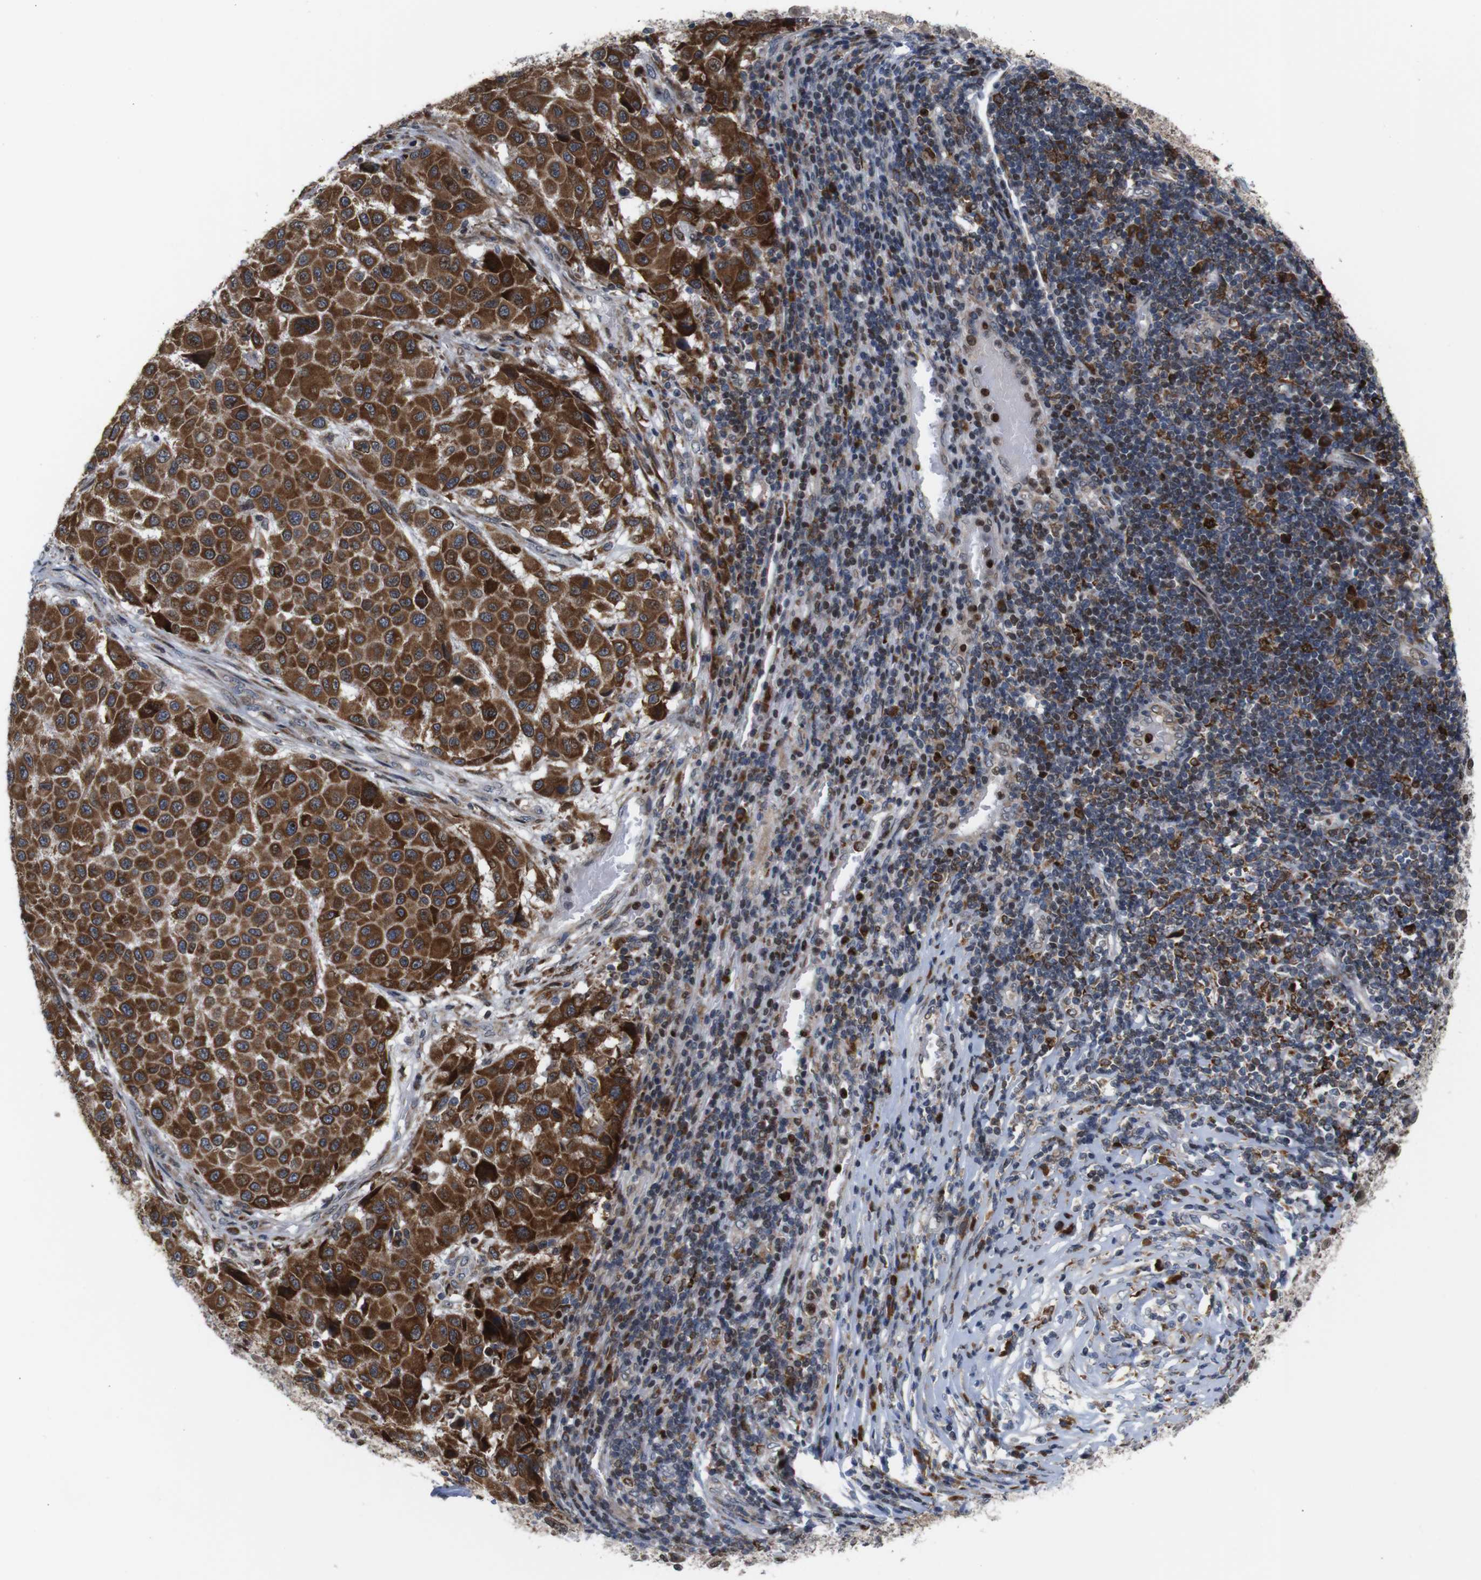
{"staining": {"intensity": "strong", "quantity": ">75%", "location": "cytoplasmic/membranous"}, "tissue": "melanoma", "cell_type": "Tumor cells", "image_type": "cancer", "snomed": [{"axis": "morphology", "description": "Malignant melanoma, Metastatic site"}, {"axis": "topography", "description": "Lymph node"}], "caption": "Protein staining by immunohistochemistry exhibits strong cytoplasmic/membranous expression in about >75% of tumor cells in melanoma. Nuclei are stained in blue.", "gene": "PTPN1", "patient": {"sex": "male", "age": 61}}